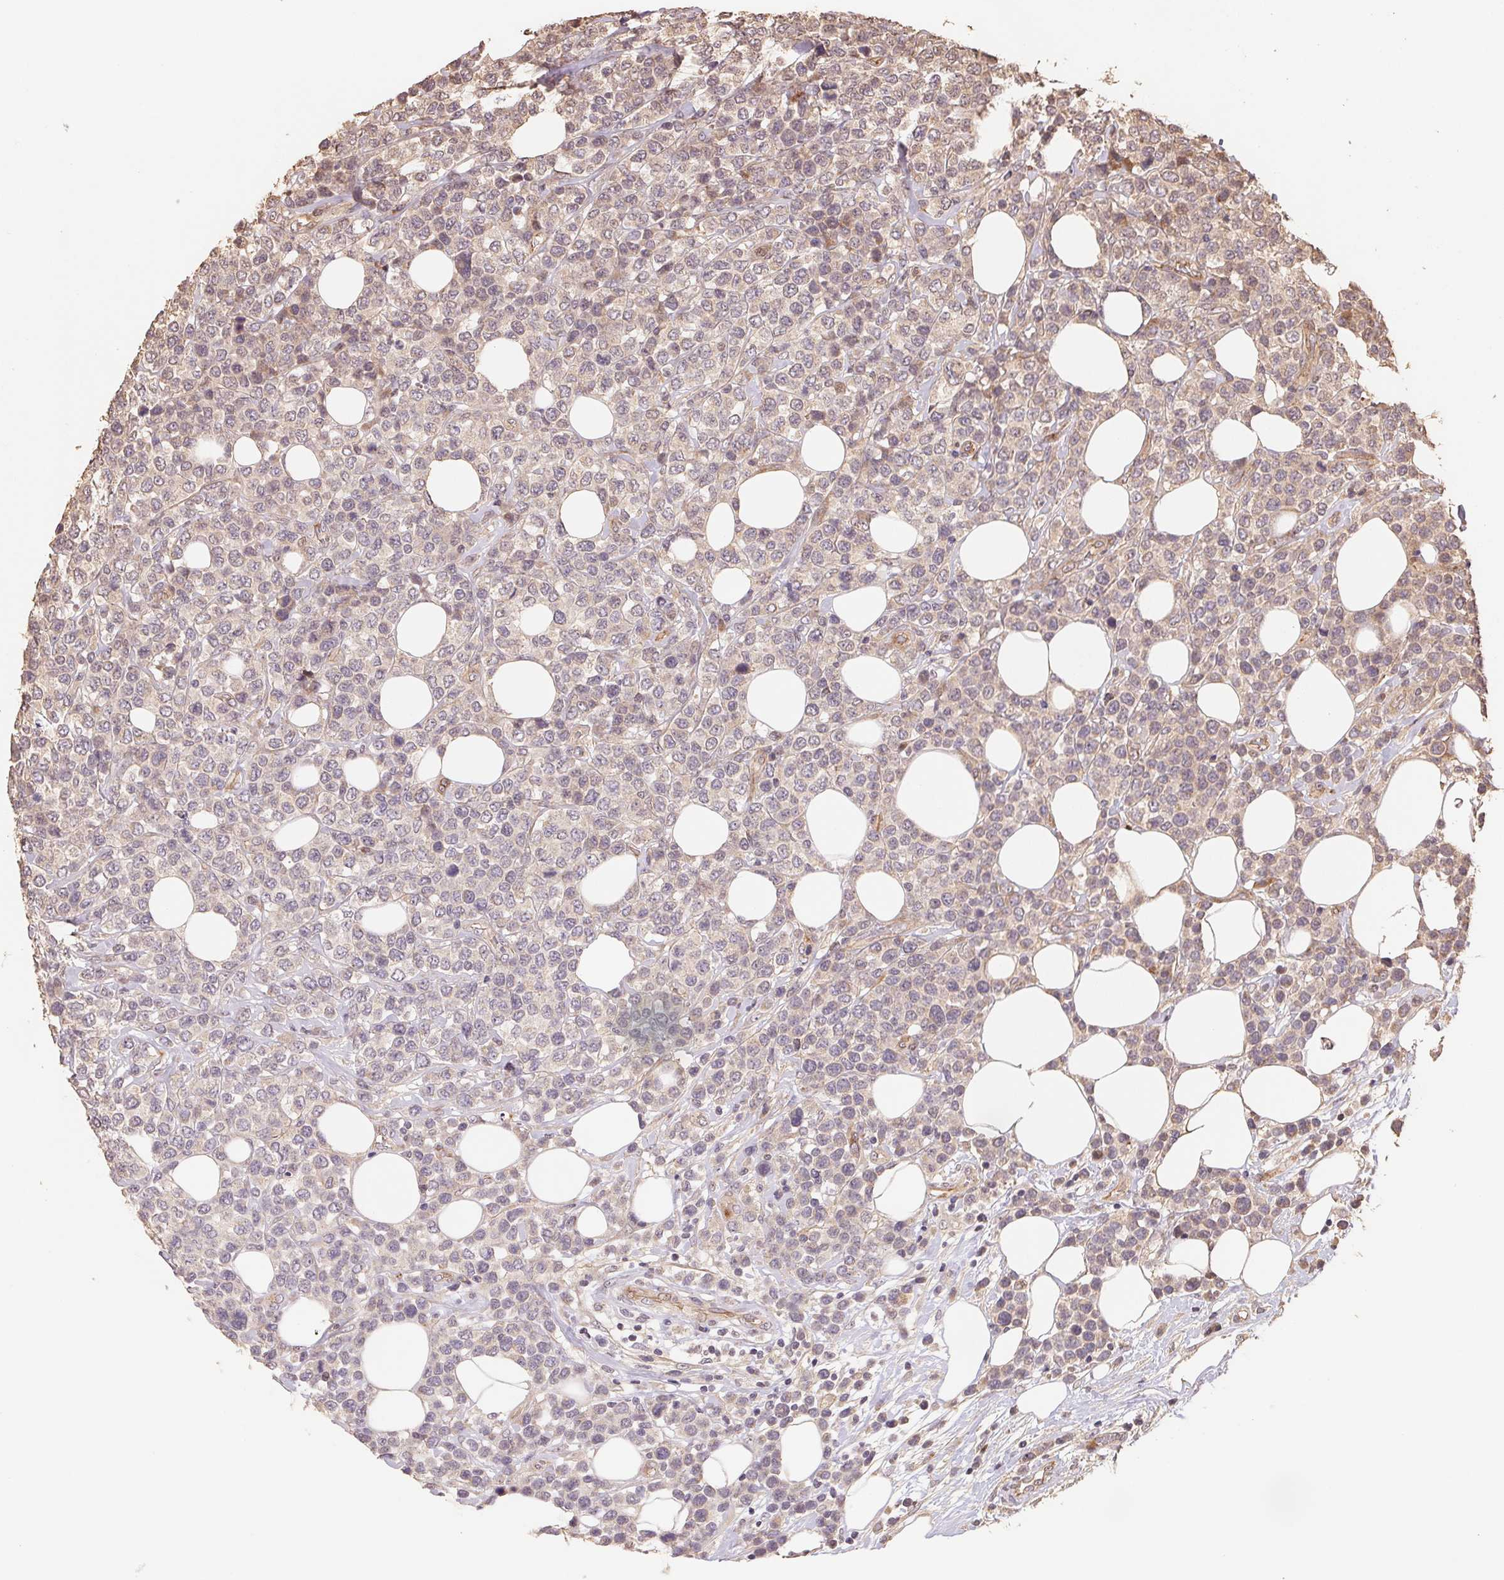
{"staining": {"intensity": "negative", "quantity": "none", "location": "none"}, "tissue": "lymphoma", "cell_type": "Tumor cells", "image_type": "cancer", "snomed": [{"axis": "morphology", "description": "Malignant lymphoma, non-Hodgkin's type, High grade"}, {"axis": "topography", "description": "Soft tissue"}], "caption": "Lymphoma was stained to show a protein in brown. There is no significant staining in tumor cells.", "gene": "TMEM222", "patient": {"sex": "female", "age": 56}}